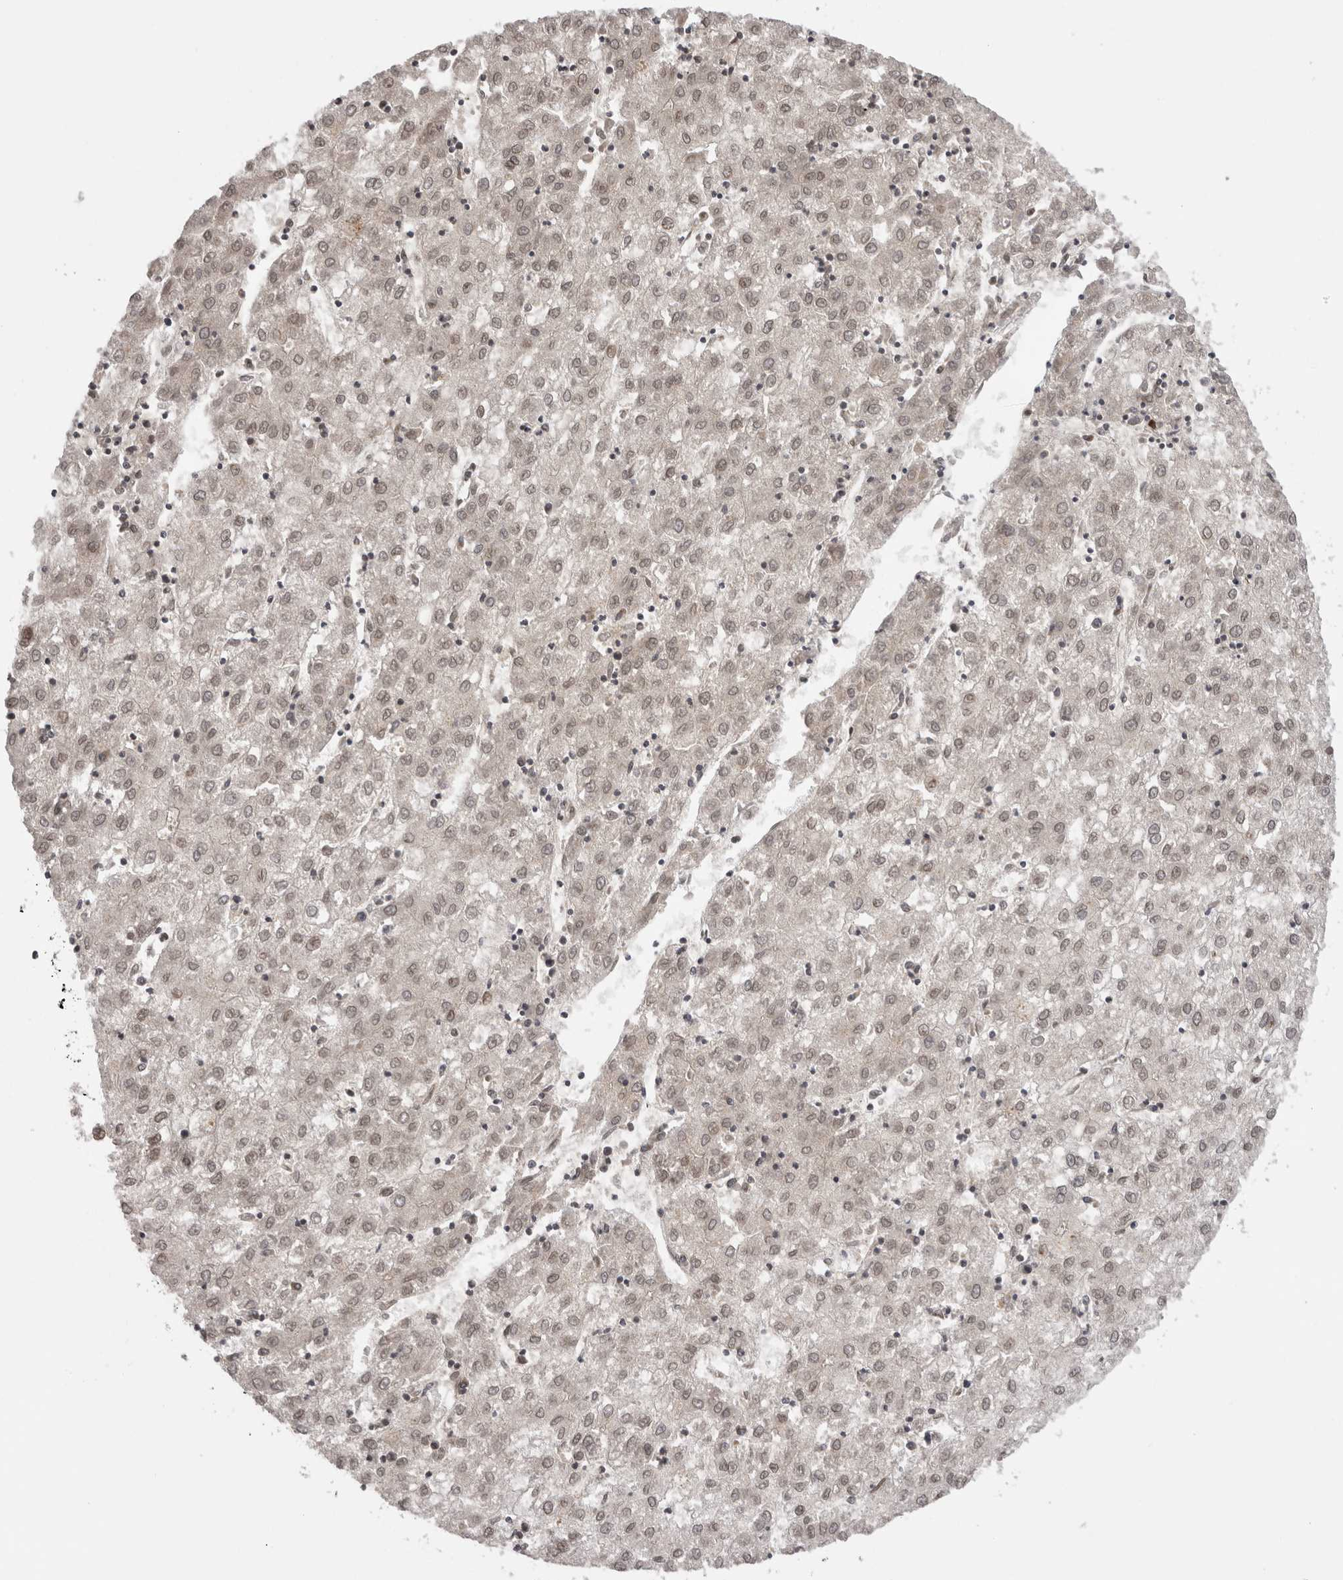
{"staining": {"intensity": "weak", "quantity": "25%-75%", "location": "nuclear"}, "tissue": "liver cancer", "cell_type": "Tumor cells", "image_type": "cancer", "snomed": [{"axis": "morphology", "description": "Carcinoma, Hepatocellular, NOS"}, {"axis": "topography", "description": "Liver"}], "caption": "Immunohistochemical staining of liver cancer shows weak nuclear protein positivity in about 25%-75% of tumor cells.", "gene": "TMEM65", "patient": {"sex": "male", "age": 72}}